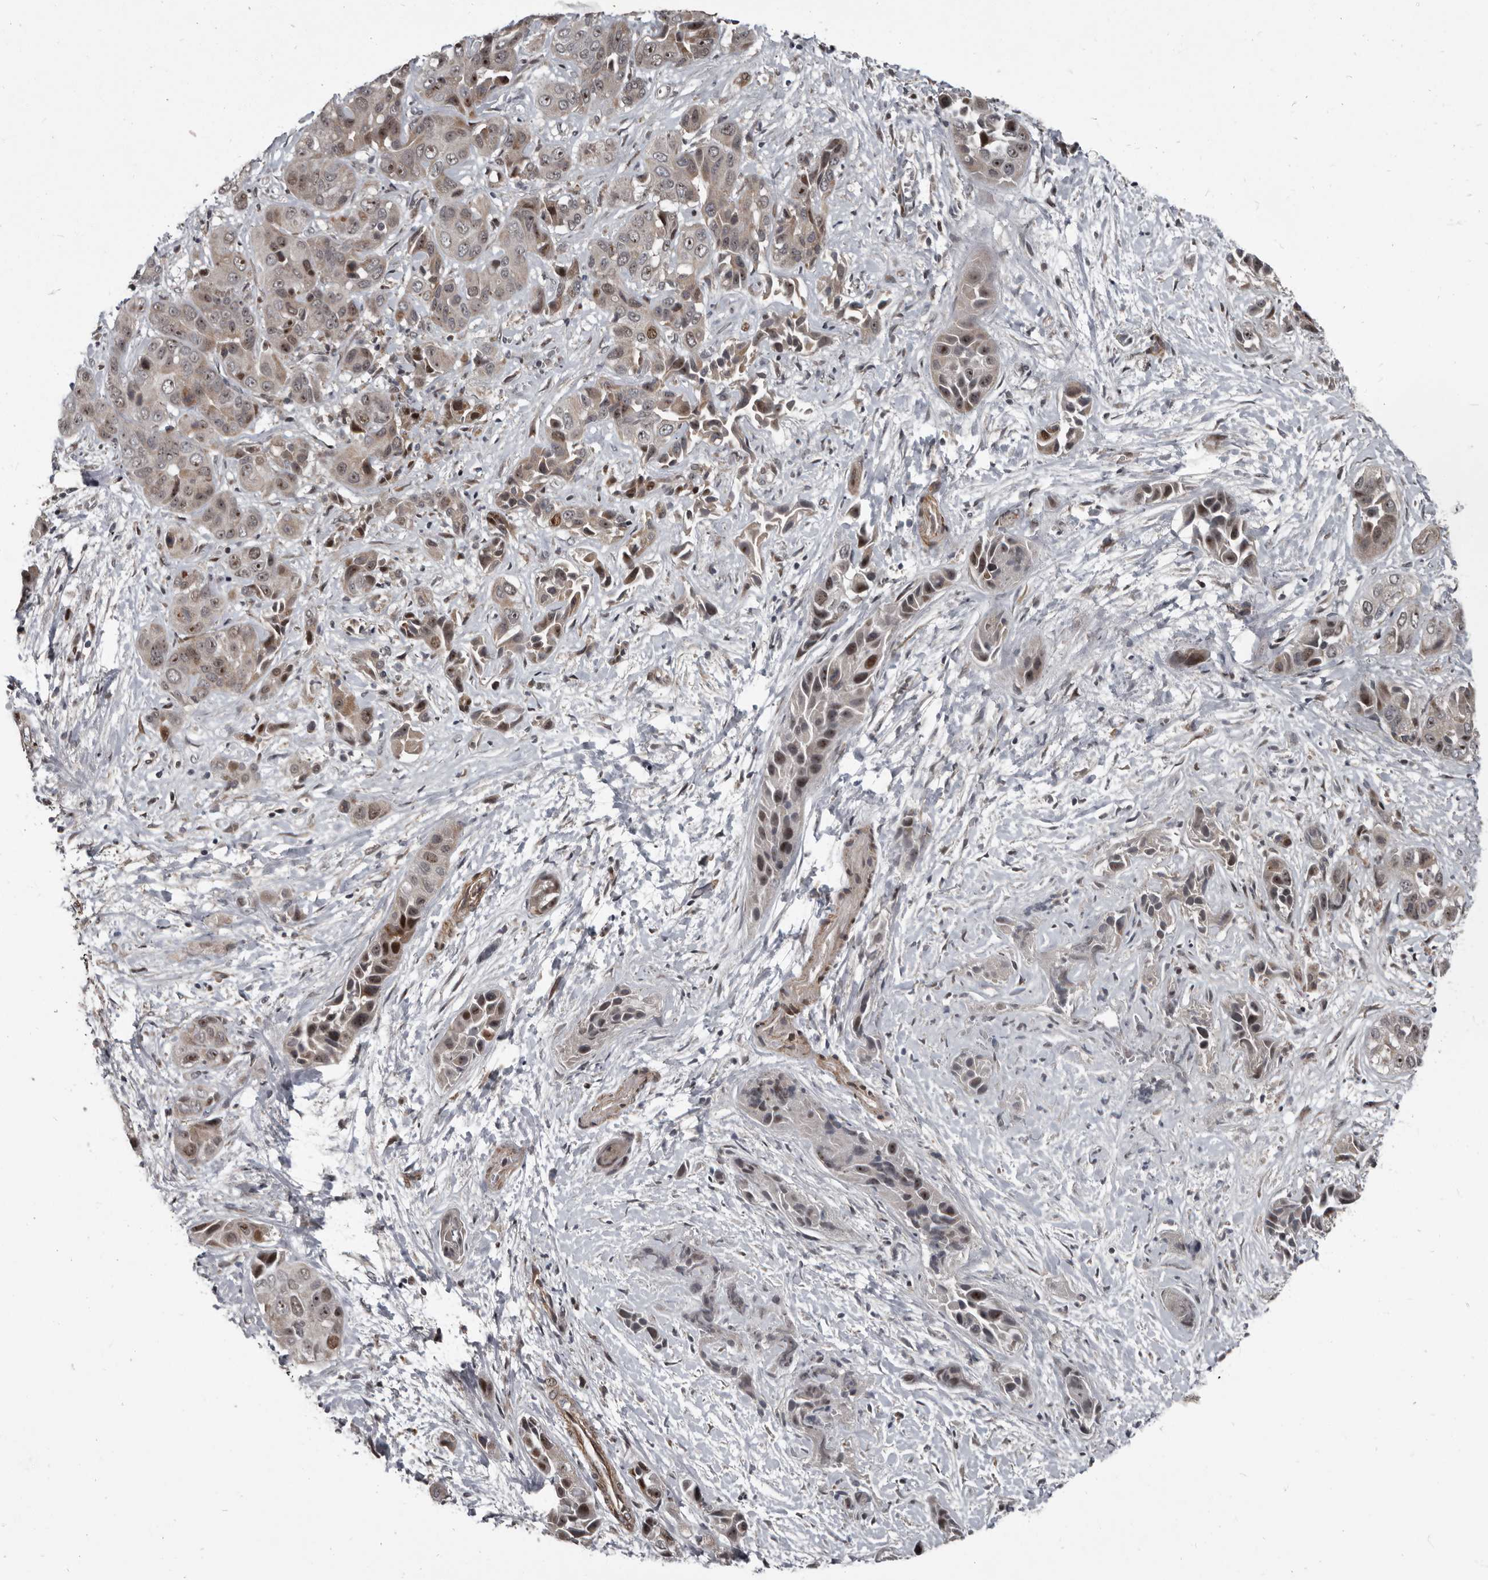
{"staining": {"intensity": "moderate", "quantity": "25%-75%", "location": "cytoplasmic/membranous,nuclear"}, "tissue": "liver cancer", "cell_type": "Tumor cells", "image_type": "cancer", "snomed": [{"axis": "morphology", "description": "Cholangiocarcinoma"}, {"axis": "topography", "description": "Liver"}], "caption": "Protein analysis of cholangiocarcinoma (liver) tissue displays moderate cytoplasmic/membranous and nuclear positivity in approximately 25%-75% of tumor cells. (Brightfield microscopy of DAB IHC at high magnification).", "gene": "CHD1L", "patient": {"sex": "female", "age": 52}}